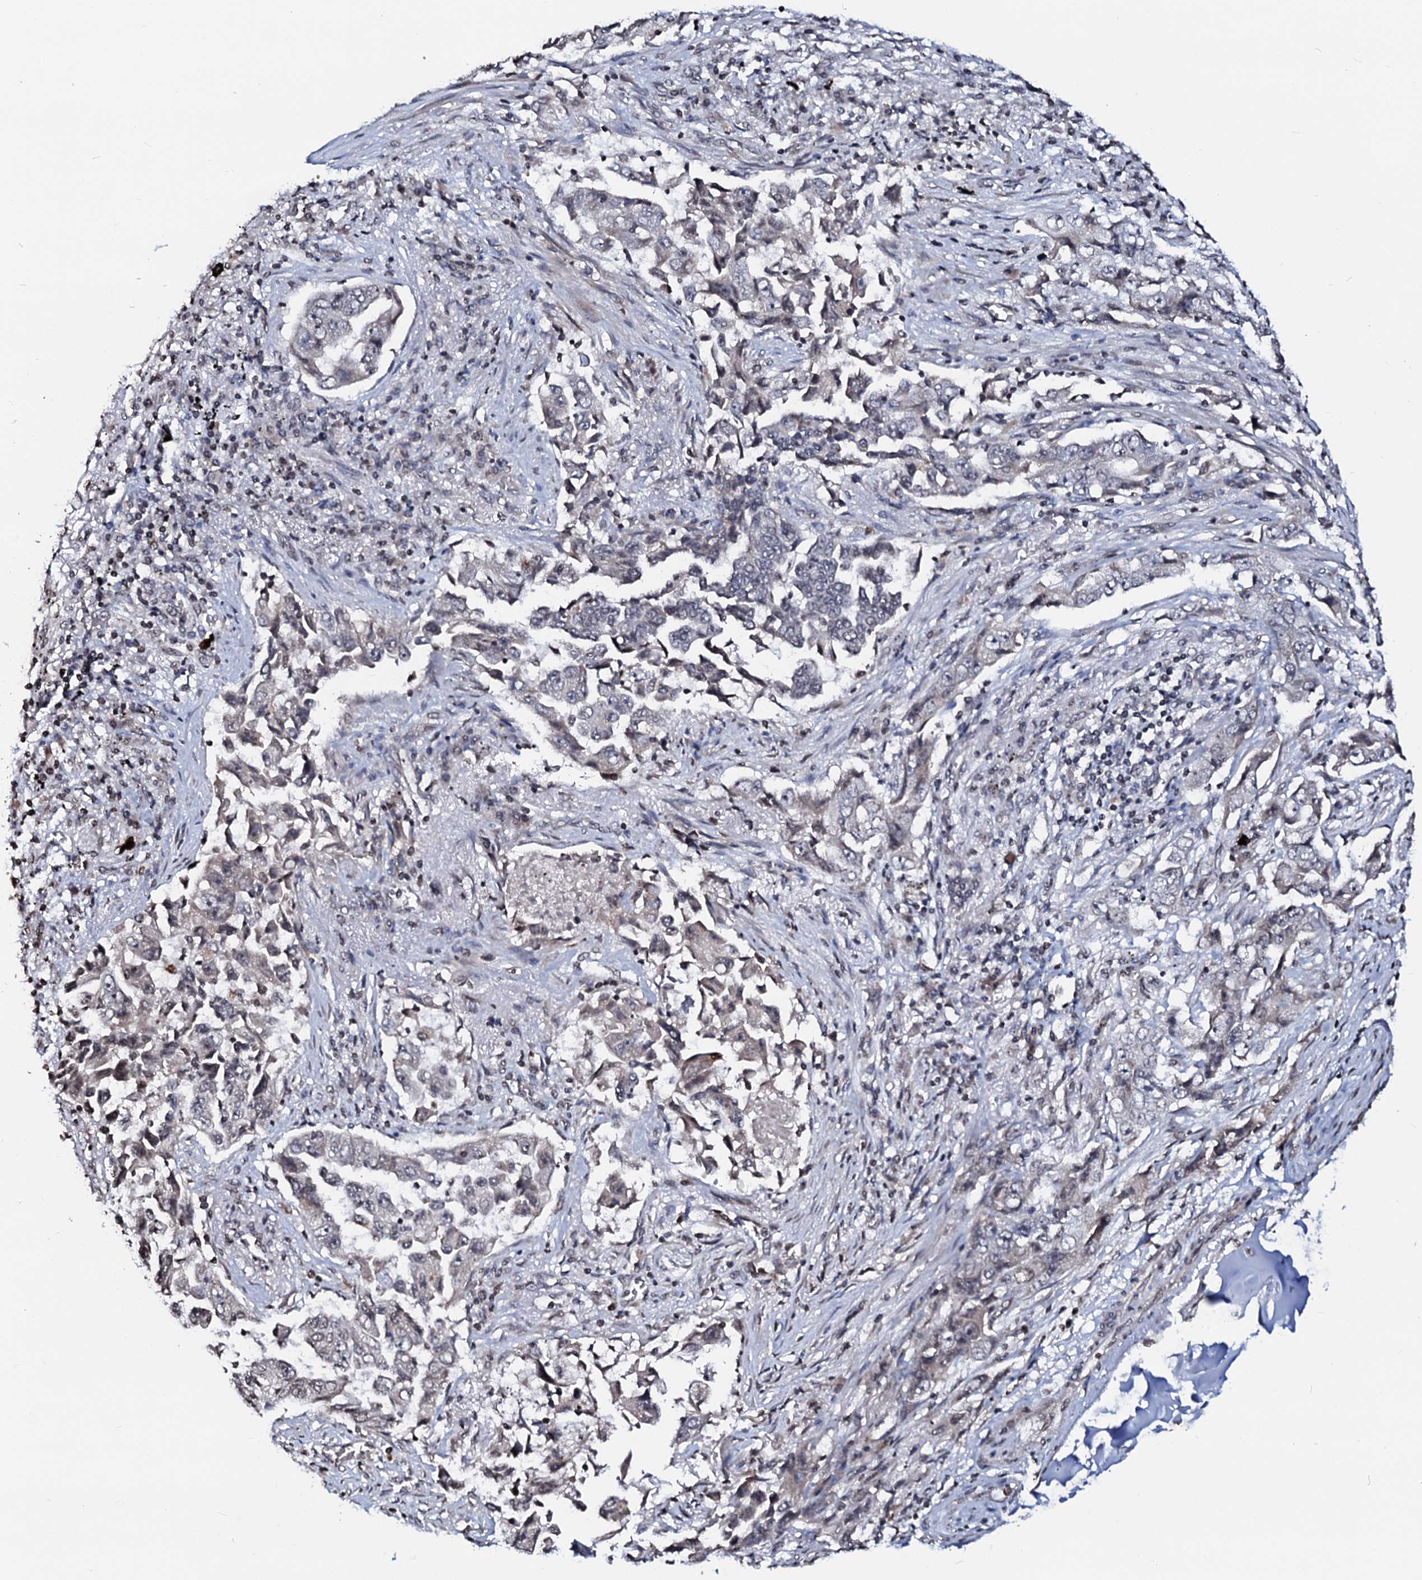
{"staining": {"intensity": "negative", "quantity": "none", "location": "none"}, "tissue": "lung cancer", "cell_type": "Tumor cells", "image_type": "cancer", "snomed": [{"axis": "morphology", "description": "Adenocarcinoma, NOS"}, {"axis": "topography", "description": "Lung"}], "caption": "DAB immunohistochemical staining of human adenocarcinoma (lung) exhibits no significant staining in tumor cells. Brightfield microscopy of immunohistochemistry (IHC) stained with DAB (brown) and hematoxylin (blue), captured at high magnification.", "gene": "LSM11", "patient": {"sex": "female", "age": 51}}